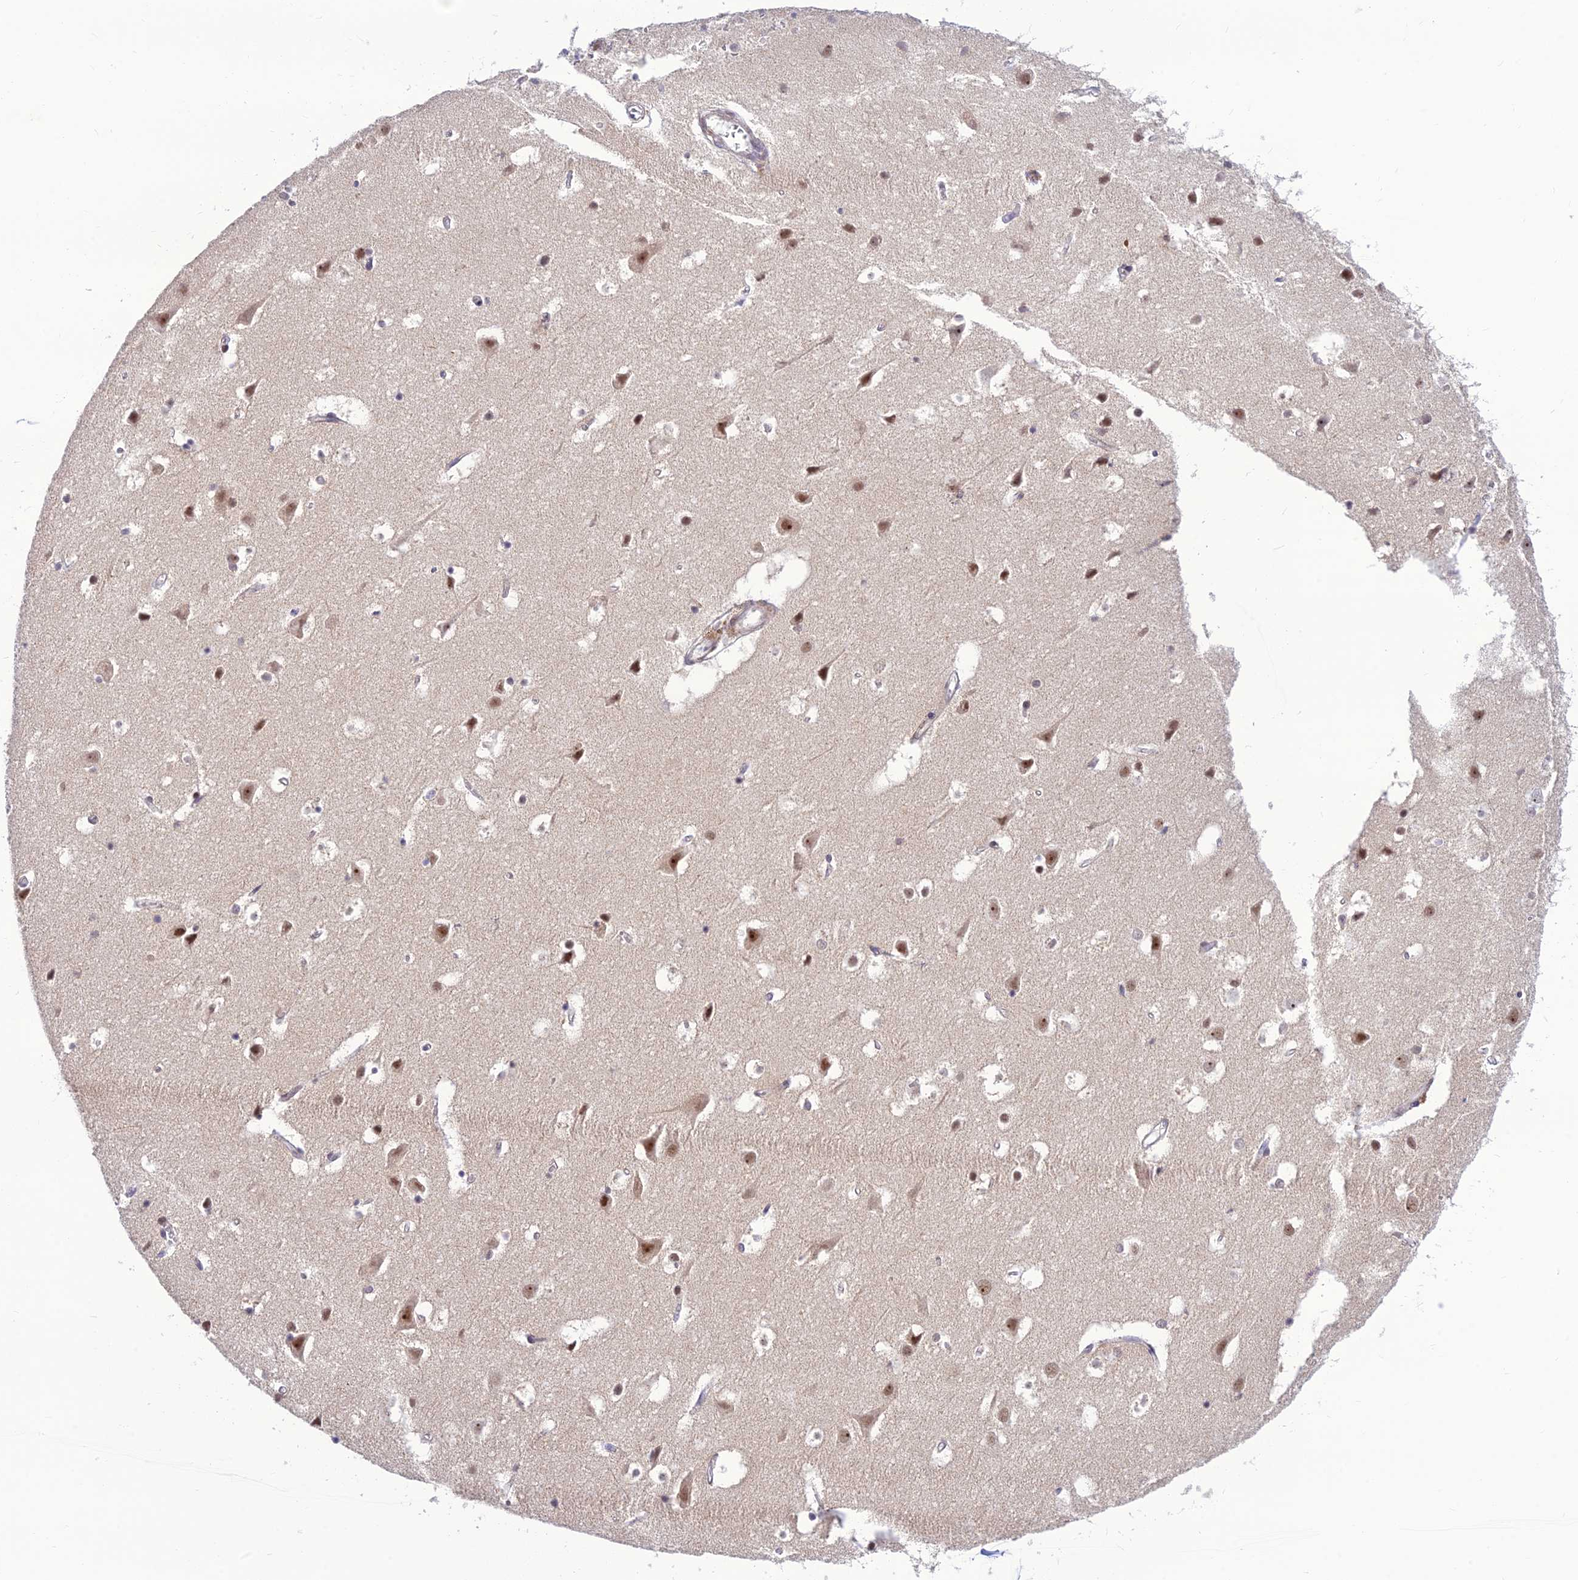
{"staining": {"intensity": "negative", "quantity": "none", "location": "none"}, "tissue": "cerebral cortex", "cell_type": "Endothelial cells", "image_type": "normal", "snomed": [{"axis": "morphology", "description": "Normal tissue, NOS"}, {"axis": "topography", "description": "Cerebral cortex"}], "caption": "A micrograph of cerebral cortex stained for a protein reveals no brown staining in endothelial cells. (Stains: DAB (3,3'-diaminobenzidine) immunohistochemistry with hematoxylin counter stain, Microscopy: brightfield microscopy at high magnification).", "gene": "ASPDH", "patient": {"sex": "male", "age": 54}}